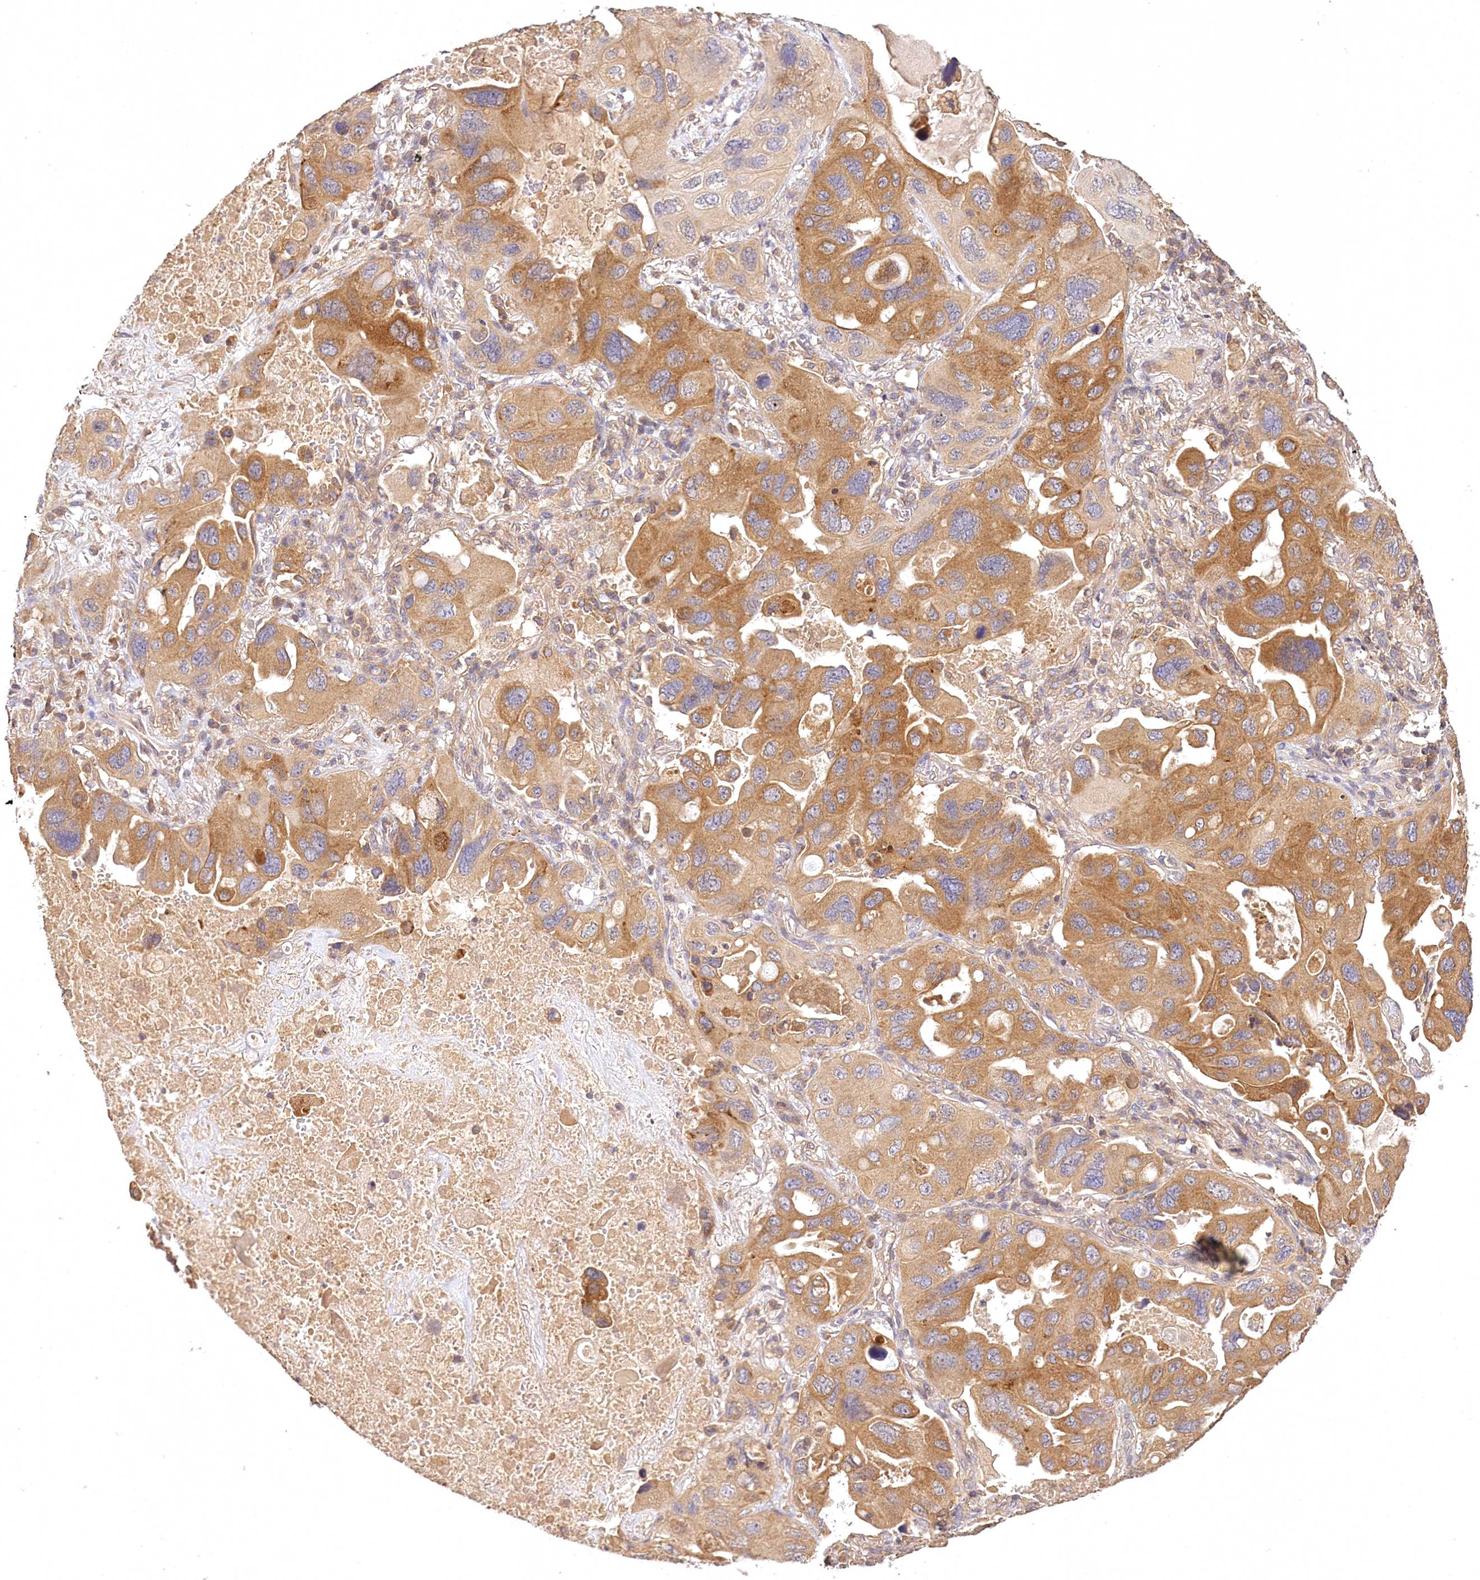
{"staining": {"intensity": "moderate", "quantity": ">75%", "location": "cytoplasmic/membranous"}, "tissue": "lung cancer", "cell_type": "Tumor cells", "image_type": "cancer", "snomed": [{"axis": "morphology", "description": "Squamous cell carcinoma, NOS"}, {"axis": "topography", "description": "Lung"}], "caption": "Protein staining by IHC exhibits moderate cytoplasmic/membranous staining in about >75% of tumor cells in squamous cell carcinoma (lung). (Brightfield microscopy of DAB IHC at high magnification).", "gene": "LSS", "patient": {"sex": "female", "age": 73}}